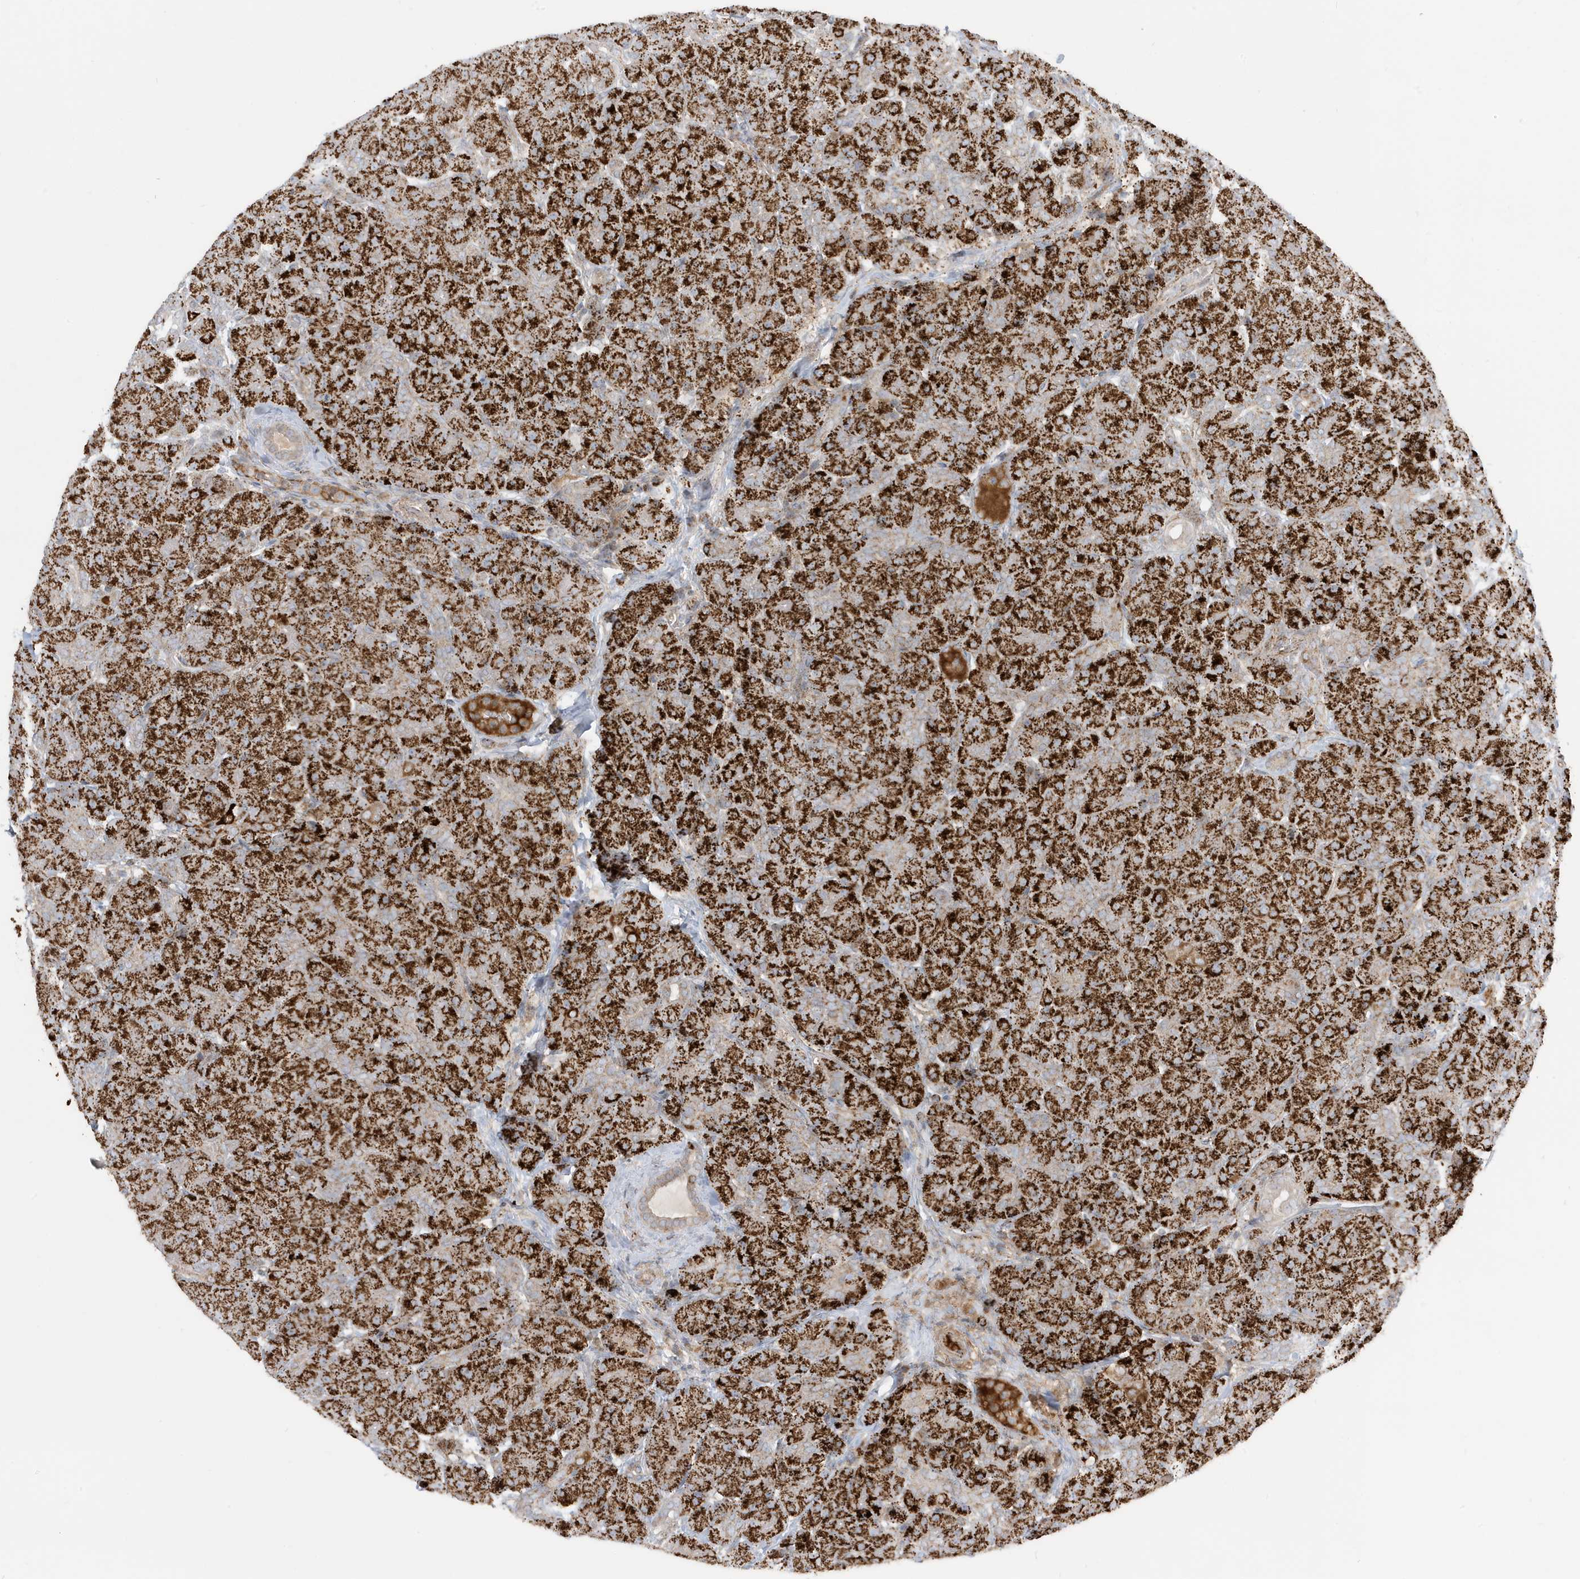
{"staining": {"intensity": "strong", "quantity": ">75%", "location": "cytoplasmic/membranous"}, "tissue": "pancreas", "cell_type": "Exocrine glandular cells", "image_type": "normal", "snomed": [{"axis": "morphology", "description": "Normal tissue, NOS"}, {"axis": "topography", "description": "Pancreas"}], "caption": "Protein staining of unremarkable pancreas displays strong cytoplasmic/membranous staining in approximately >75% of exocrine glandular cells. Nuclei are stained in blue.", "gene": "IFT57", "patient": {"sex": "male", "age": 66}}